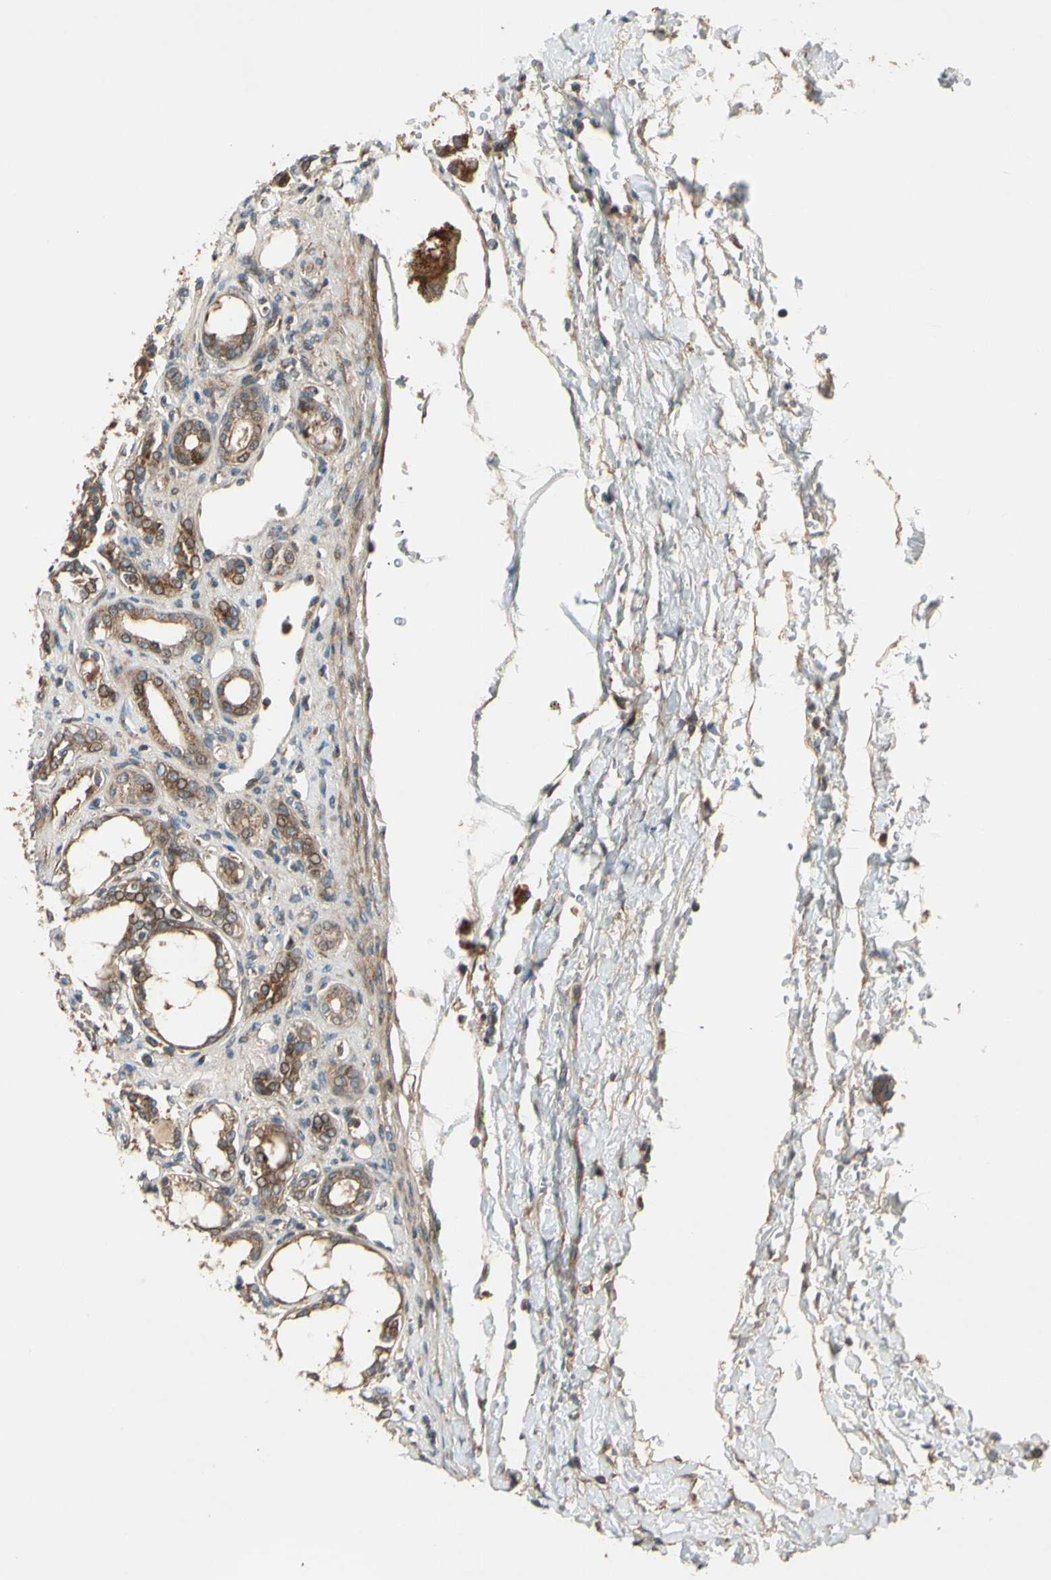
{"staining": {"intensity": "strong", "quantity": ">75%", "location": "cytoplasmic/membranous"}, "tissue": "kidney", "cell_type": "Cells in glomeruli", "image_type": "normal", "snomed": [{"axis": "morphology", "description": "Normal tissue, NOS"}, {"axis": "topography", "description": "Kidney"}], "caption": "Strong cytoplasmic/membranous staining for a protein is identified in about >75% of cells in glomeruli of unremarkable kidney using immunohistochemistry (IHC).", "gene": "ACVR1C", "patient": {"sex": "male", "age": 7}}